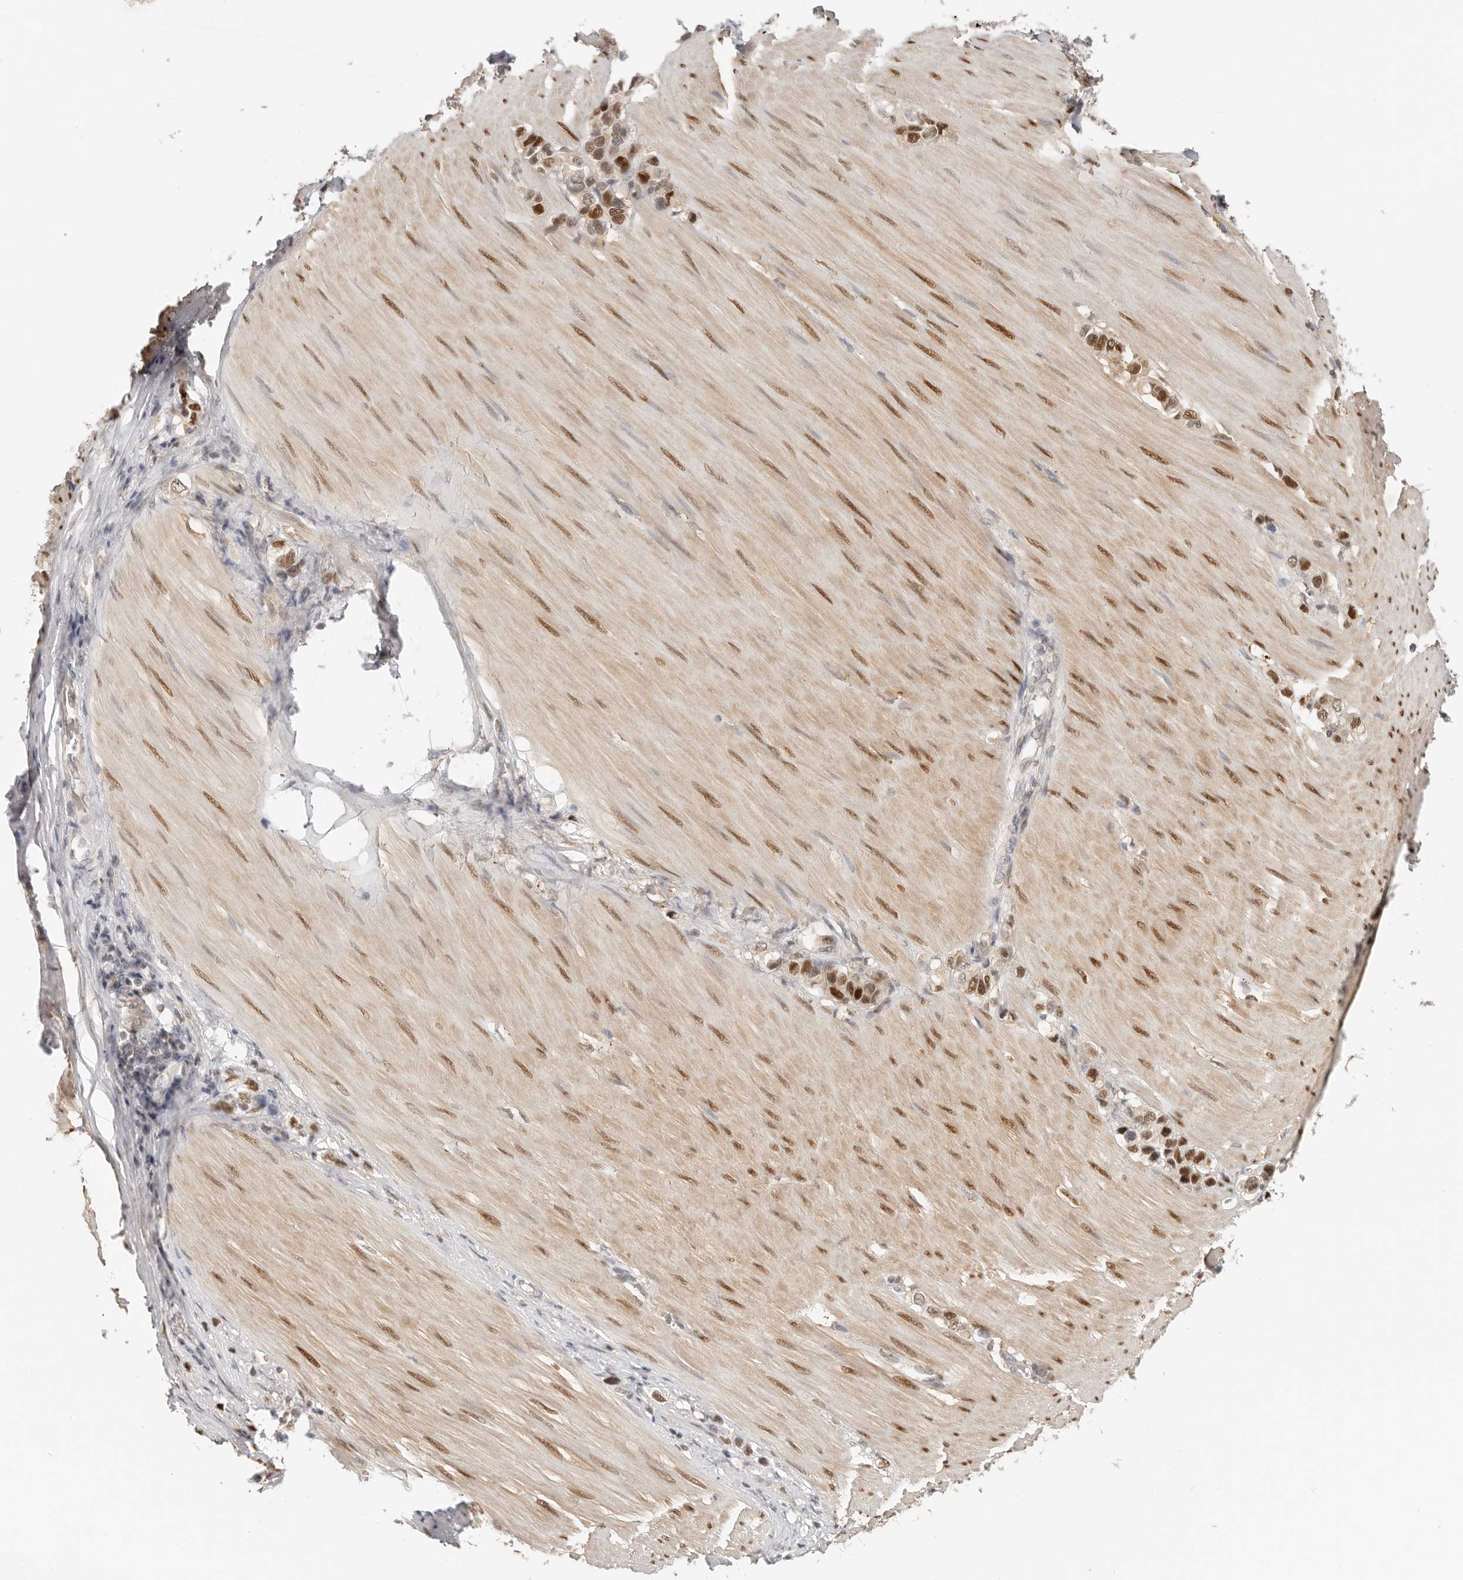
{"staining": {"intensity": "moderate", "quantity": ">75%", "location": "nuclear"}, "tissue": "stomach cancer", "cell_type": "Tumor cells", "image_type": "cancer", "snomed": [{"axis": "morphology", "description": "Adenocarcinoma, NOS"}, {"axis": "topography", "description": "Stomach"}], "caption": "Protein staining of stomach cancer (adenocarcinoma) tissue demonstrates moderate nuclear expression in about >75% of tumor cells. (Stains: DAB (3,3'-diaminobenzidine) in brown, nuclei in blue, Microscopy: brightfield microscopy at high magnification).", "gene": "LARP7", "patient": {"sex": "female", "age": 65}}